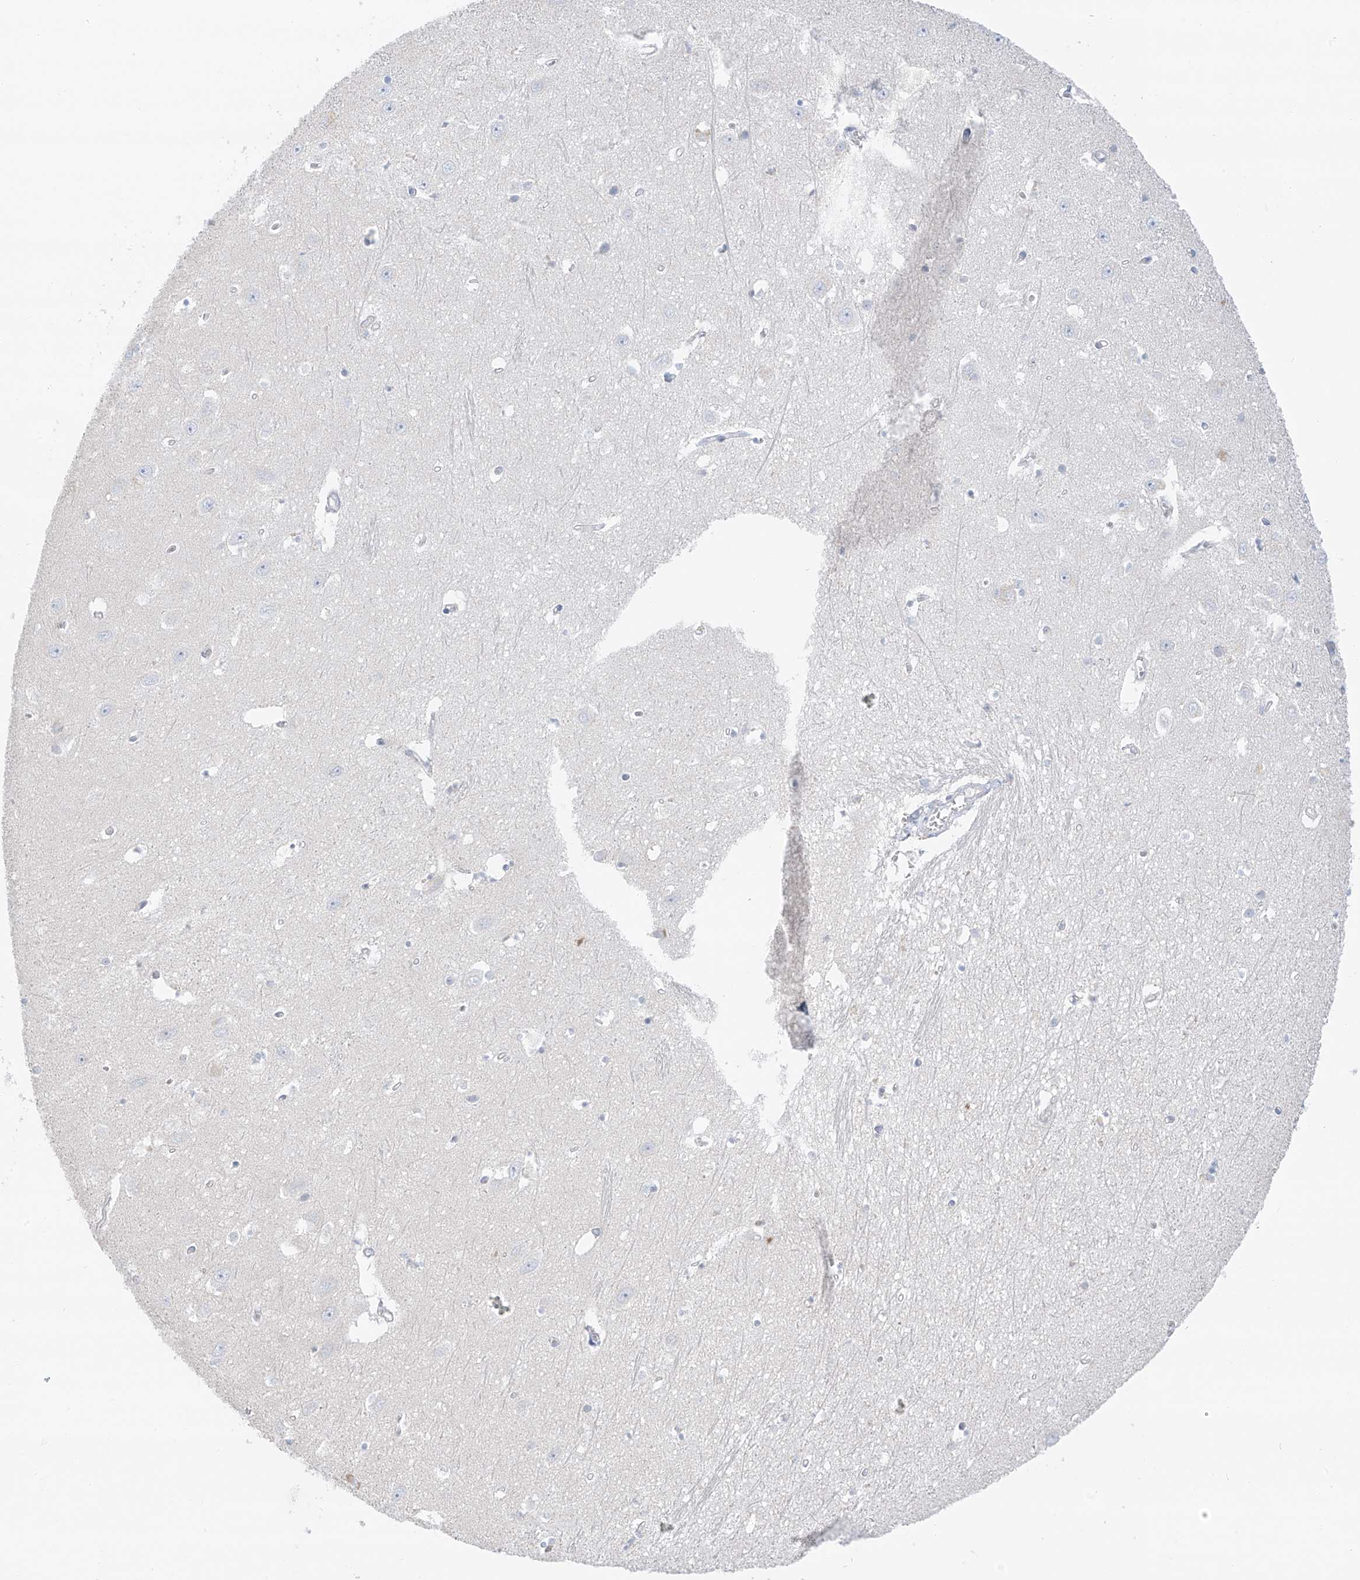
{"staining": {"intensity": "negative", "quantity": "none", "location": "none"}, "tissue": "hippocampus", "cell_type": "Glial cells", "image_type": "normal", "snomed": [{"axis": "morphology", "description": "Normal tissue, NOS"}, {"axis": "topography", "description": "Hippocampus"}], "caption": "The histopathology image demonstrates no significant expression in glial cells of hippocampus. (Stains: DAB IHC with hematoxylin counter stain, Microscopy: brightfield microscopy at high magnification).", "gene": "PGC", "patient": {"sex": "female", "age": 64}}